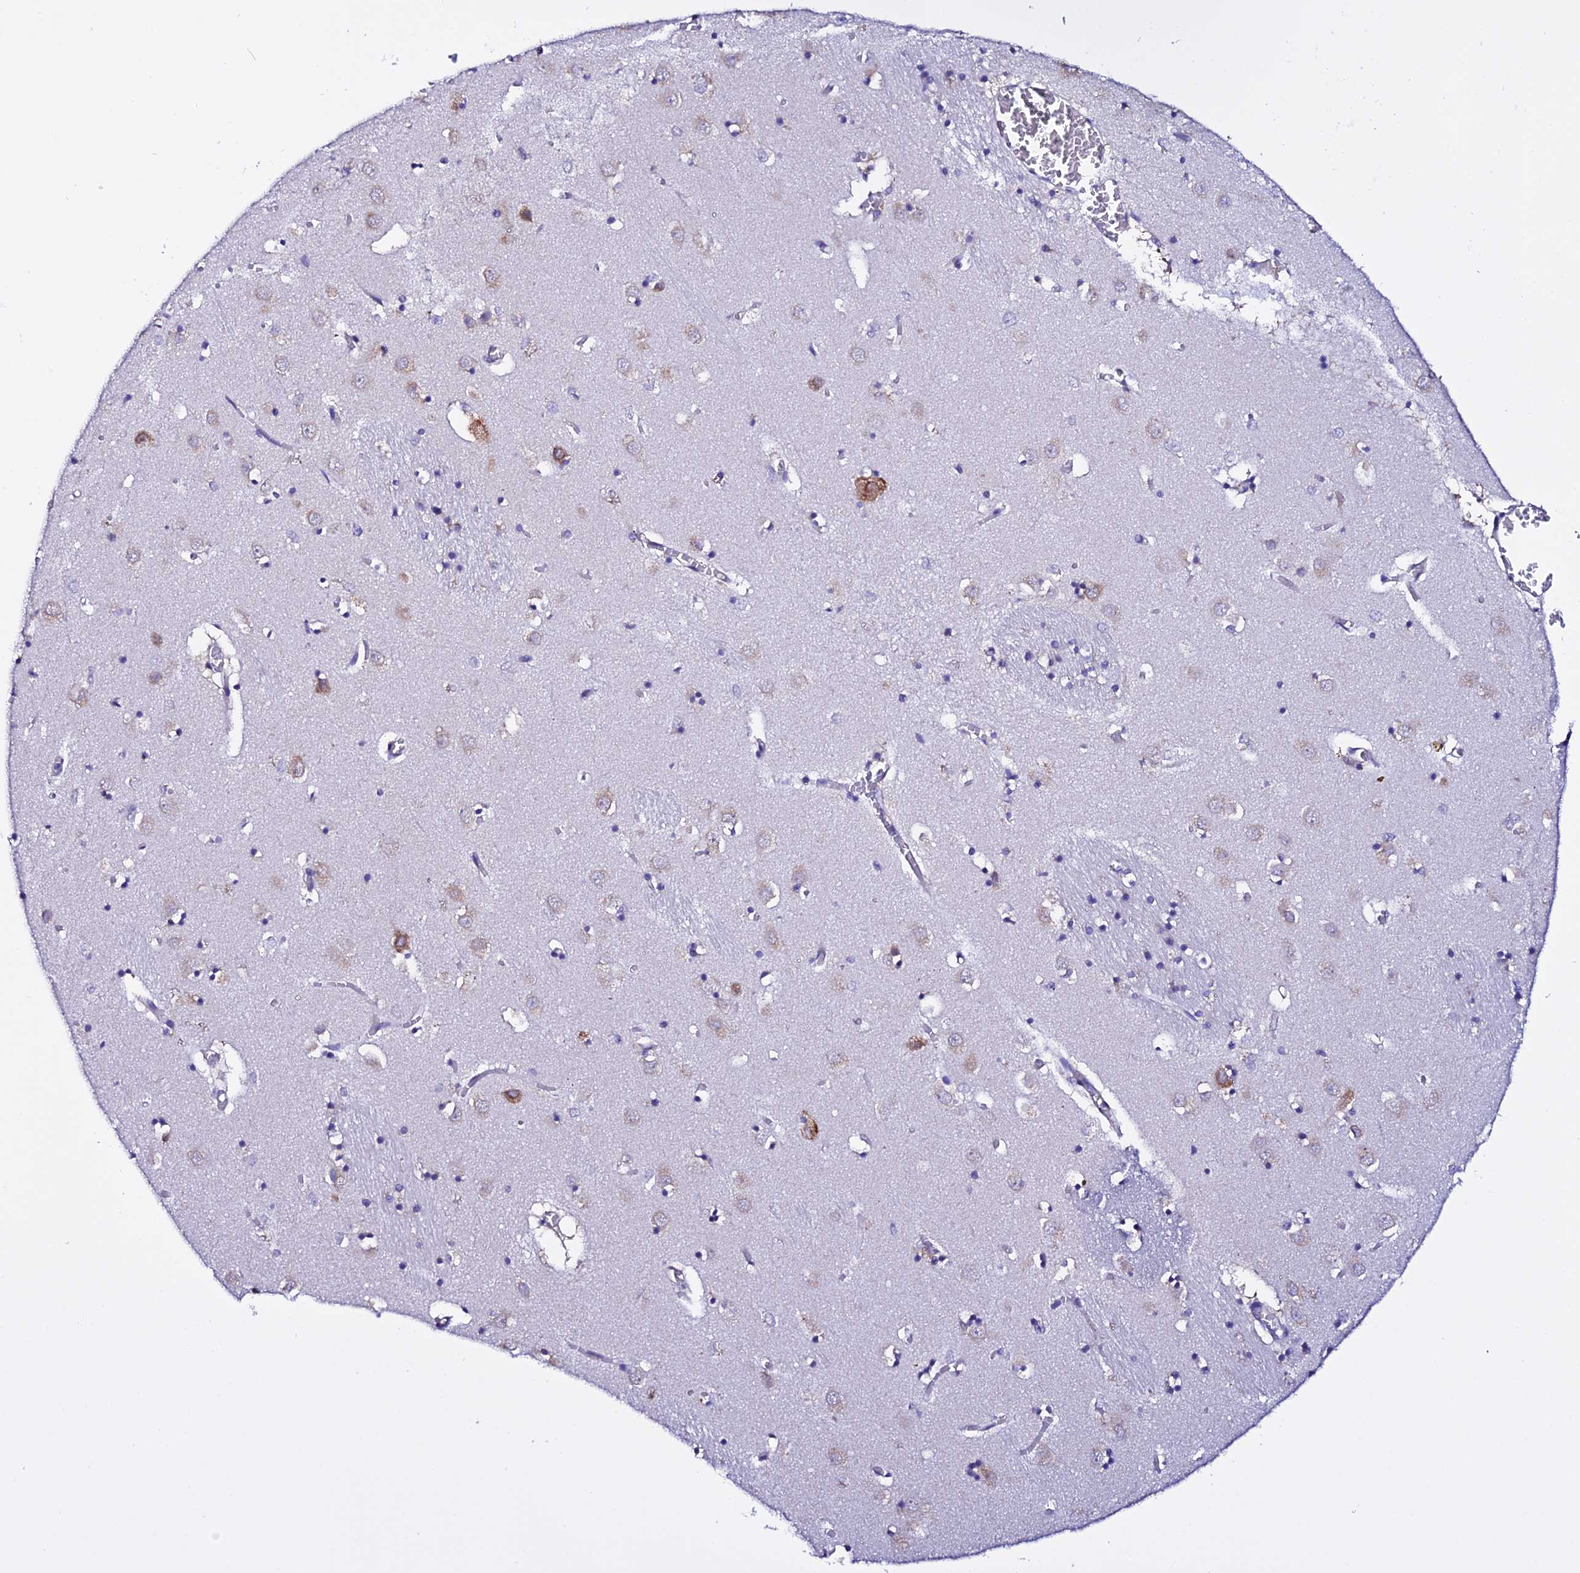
{"staining": {"intensity": "weak", "quantity": "<25%", "location": "cytoplasmic/membranous"}, "tissue": "caudate", "cell_type": "Glial cells", "image_type": "normal", "snomed": [{"axis": "morphology", "description": "Normal tissue, NOS"}, {"axis": "topography", "description": "Lateral ventricle wall"}], "caption": "This histopathology image is of normal caudate stained with immunohistochemistry (IHC) to label a protein in brown with the nuclei are counter-stained blue. There is no positivity in glial cells. The staining is performed using DAB brown chromogen with nuclei counter-stained in using hematoxylin.", "gene": "EEF1G", "patient": {"sex": "male", "age": 70}}